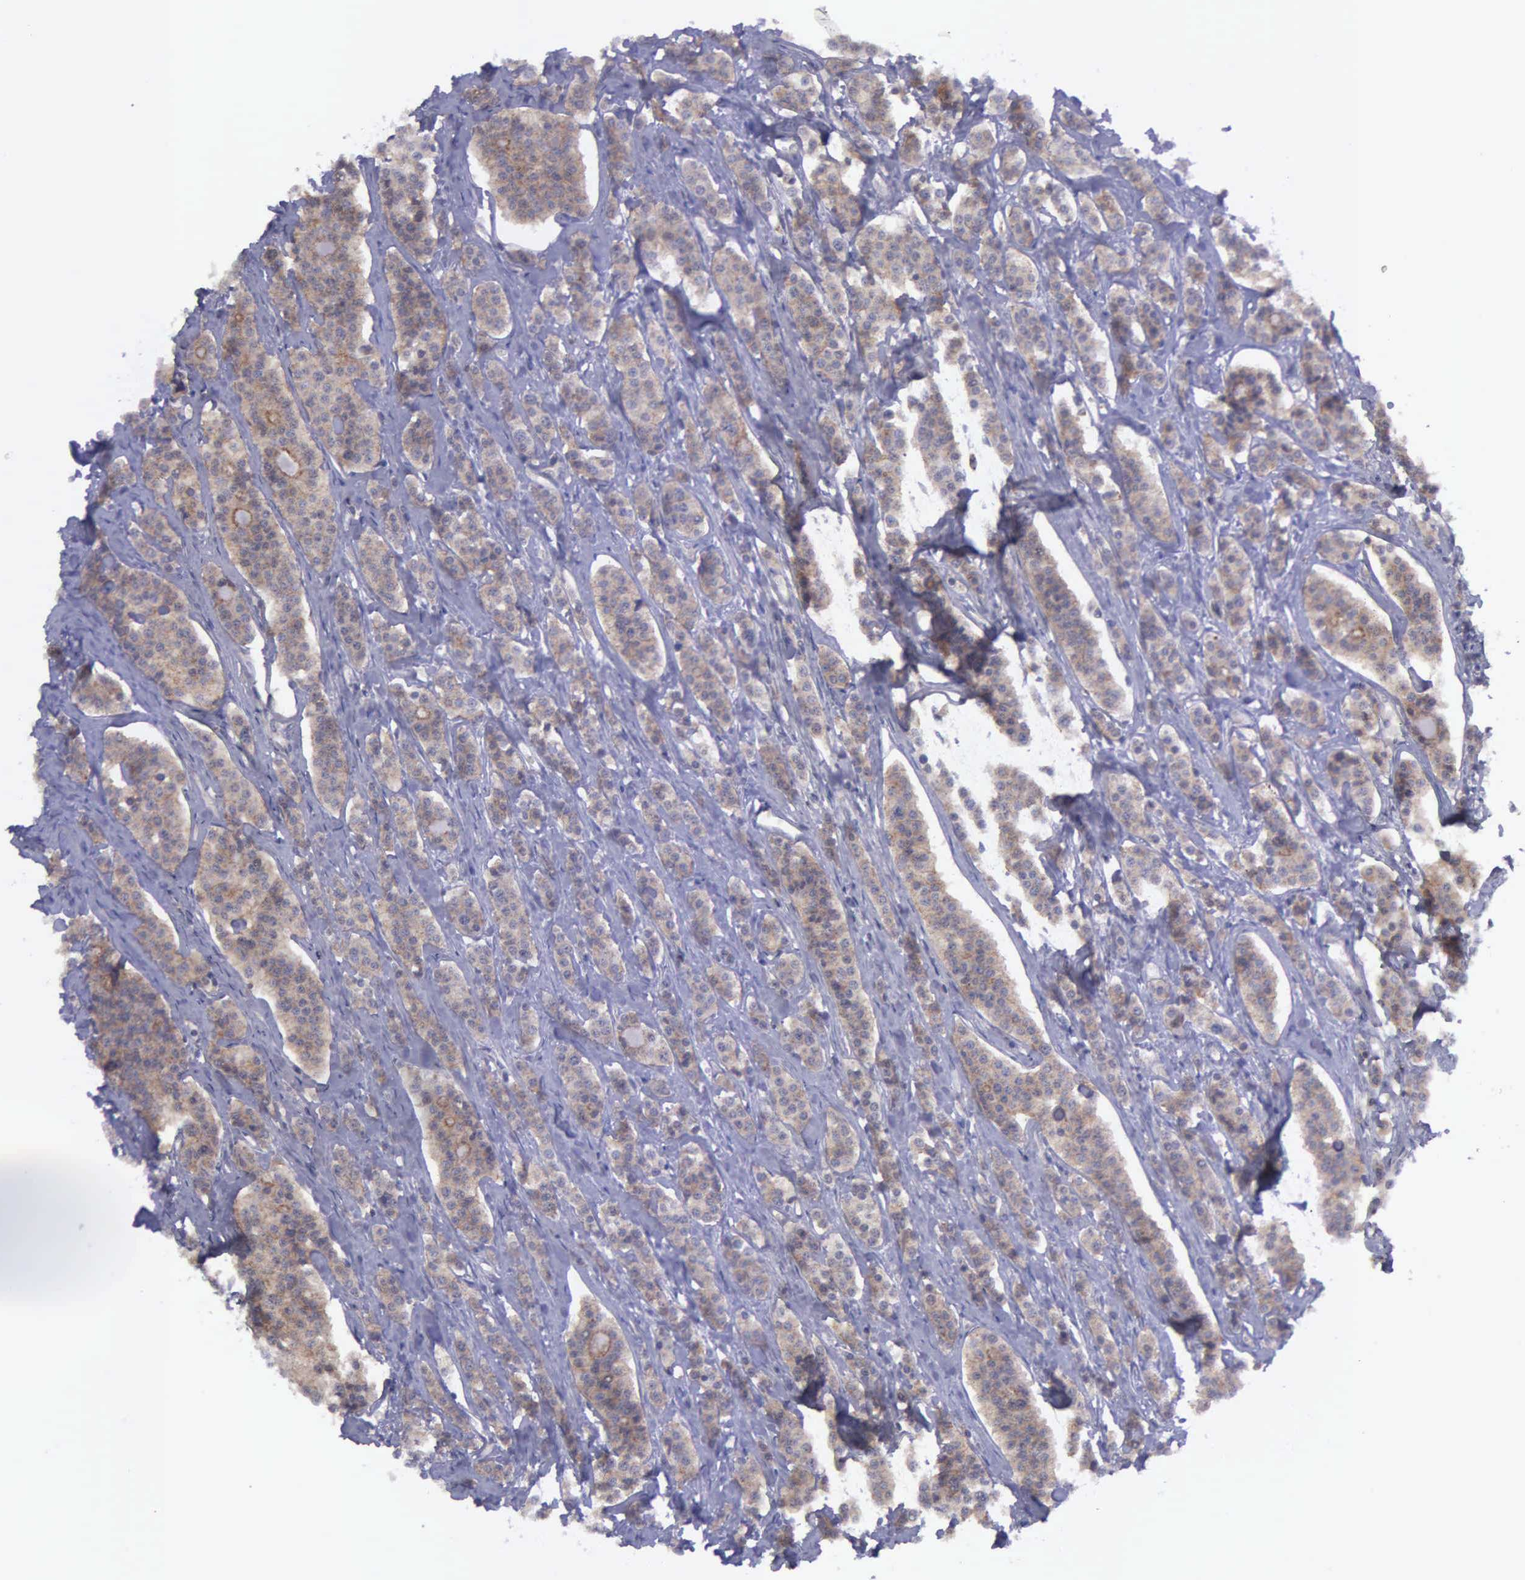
{"staining": {"intensity": "moderate", "quantity": "25%-75%", "location": "cytoplasmic/membranous"}, "tissue": "carcinoid", "cell_type": "Tumor cells", "image_type": "cancer", "snomed": [{"axis": "morphology", "description": "Carcinoid, malignant, NOS"}, {"axis": "topography", "description": "Small intestine"}], "caption": "Malignant carcinoid stained for a protein (brown) displays moderate cytoplasmic/membranous positive expression in approximately 25%-75% of tumor cells.", "gene": "MICAL3", "patient": {"sex": "male", "age": 63}}